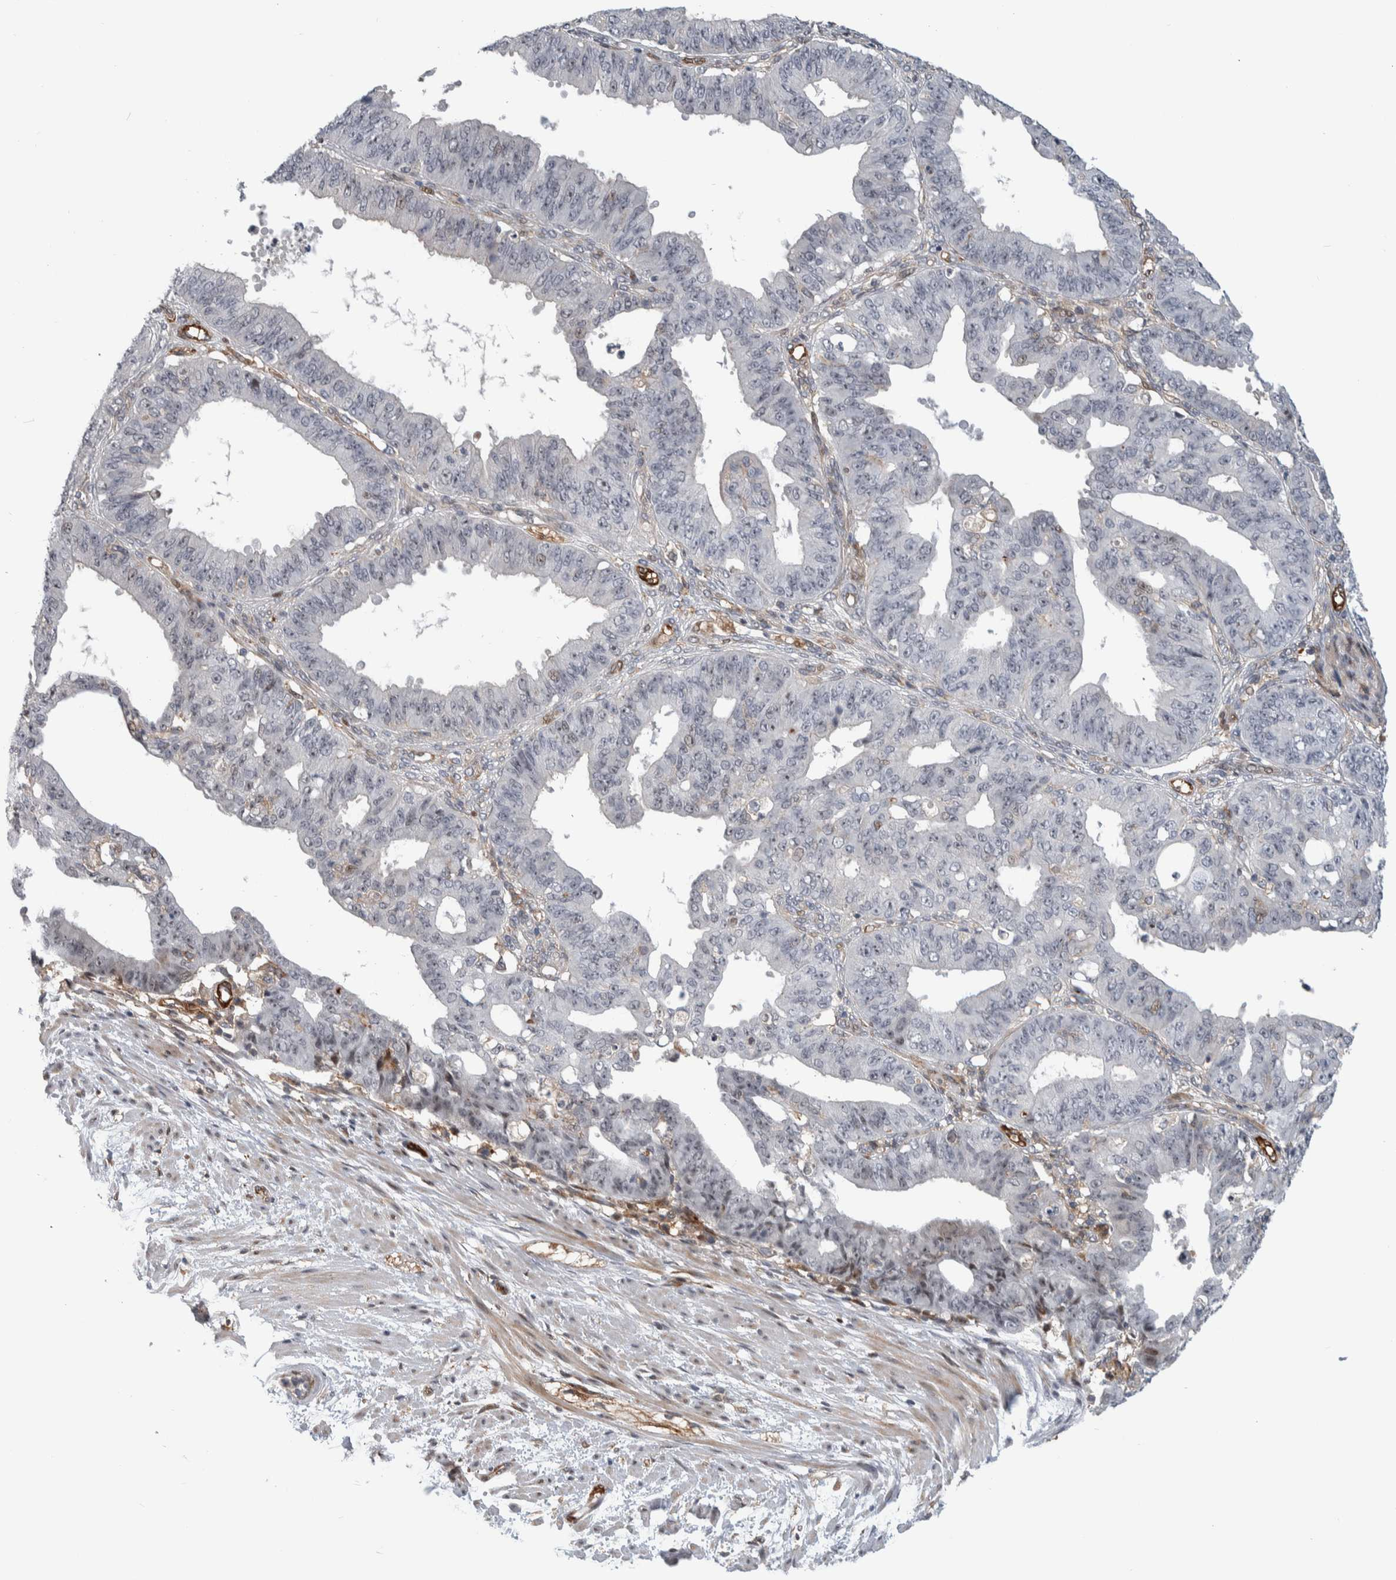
{"staining": {"intensity": "negative", "quantity": "none", "location": "none"}, "tissue": "ovarian cancer", "cell_type": "Tumor cells", "image_type": "cancer", "snomed": [{"axis": "morphology", "description": "Carcinoma, endometroid"}, {"axis": "topography", "description": "Ovary"}], "caption": "Image shows no protein expression in tumor cells of endometroid carcinoma (ovarian) tissue.", "gene": "MSL1", "patient": {"sex": "female", "age": 42}}